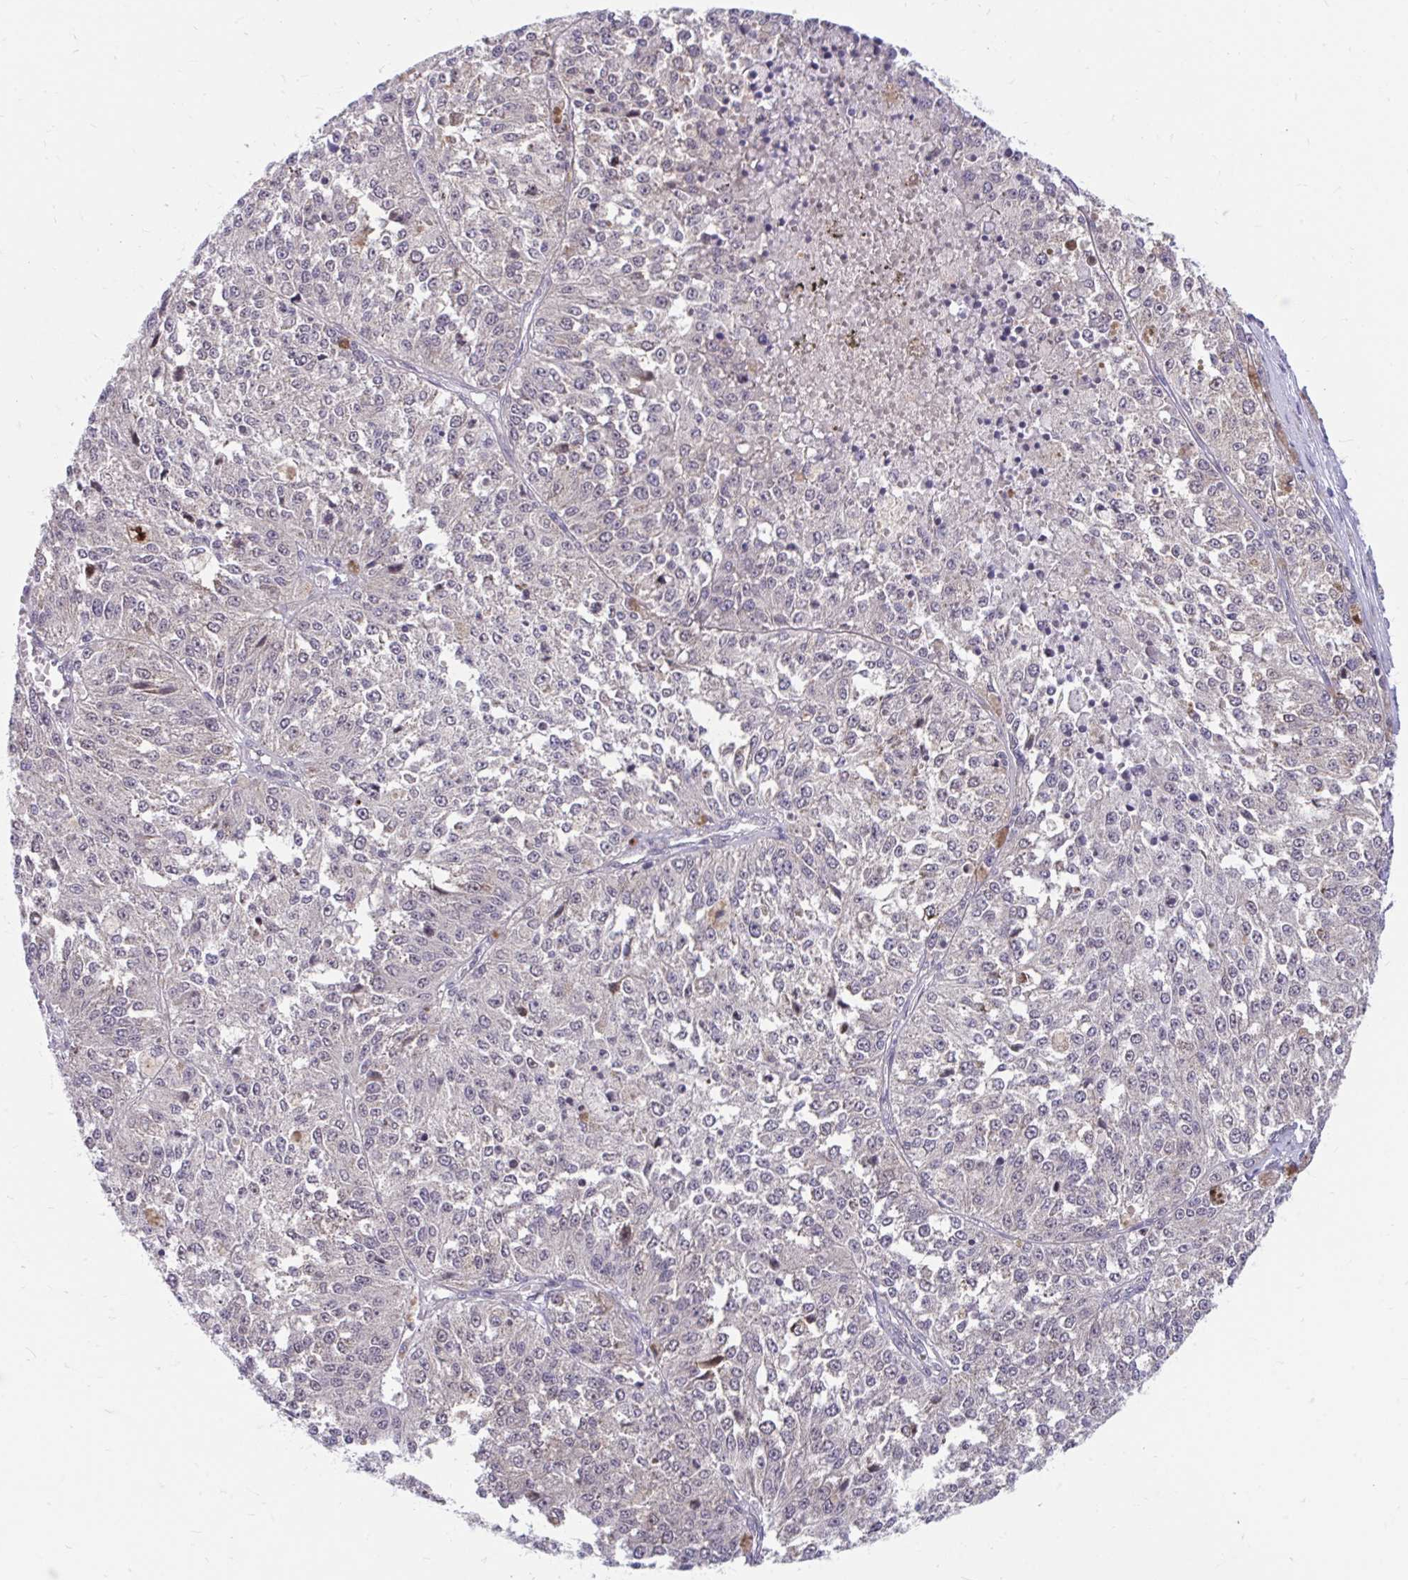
{"staining": {"intensity": "negative", "quantity": "none", "location": "none"}, "tissue": "melanoma", "cell_type": "Tumor cells", "image_type": "cancer", "snomed": [{"axis": "morphology", "description": "Malignant melanoma, Metastatic site"}, {"axis": "topography", "description": "Lymph node"}], "caption": "There is no significant staining in tumor cells of melanoma.", "gene": "SELENON", "patient": {"sex": "female", "age": 64}}